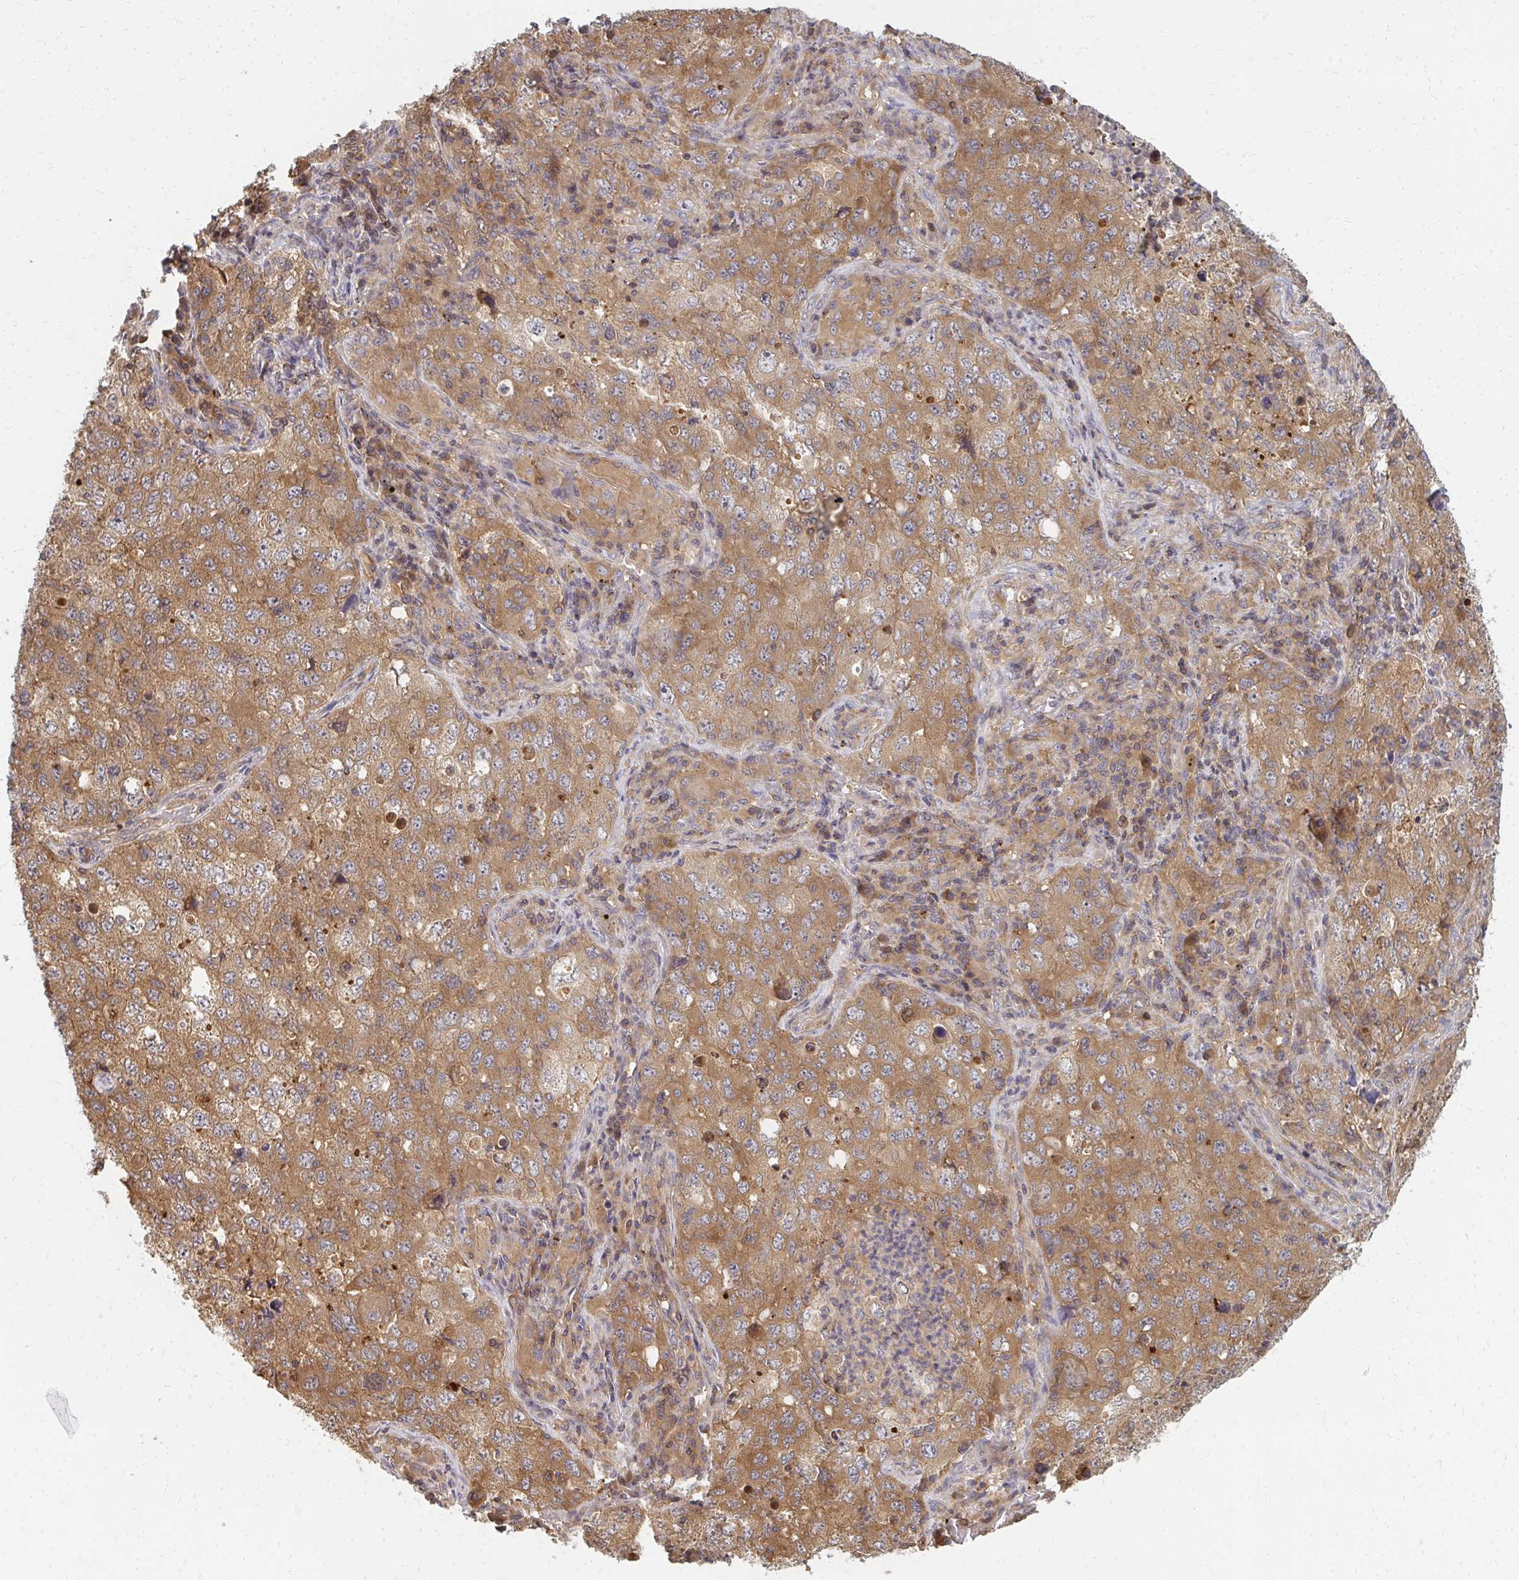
{"staining": {"intensity": "moderate", "quantity": ">75%", "location": "cytoplasmic/membranous"}, "tissue": "lung cancer", "cell_type": "Tumor cells", "image_type": "cancer", "snomed": [{"axis": "morphology", "description": "Adenocarcinoma, NOS"}, {"axis": "topography", "description": "Lung"}], "caption": "Immunohistochemical staining of human lung cancer shows medium levels of moderate cytoplasmic/membranous staining in about >75% of tumor cells.", "gene": "ZNF285", "patient": {"sex": "female", "age": 57}}